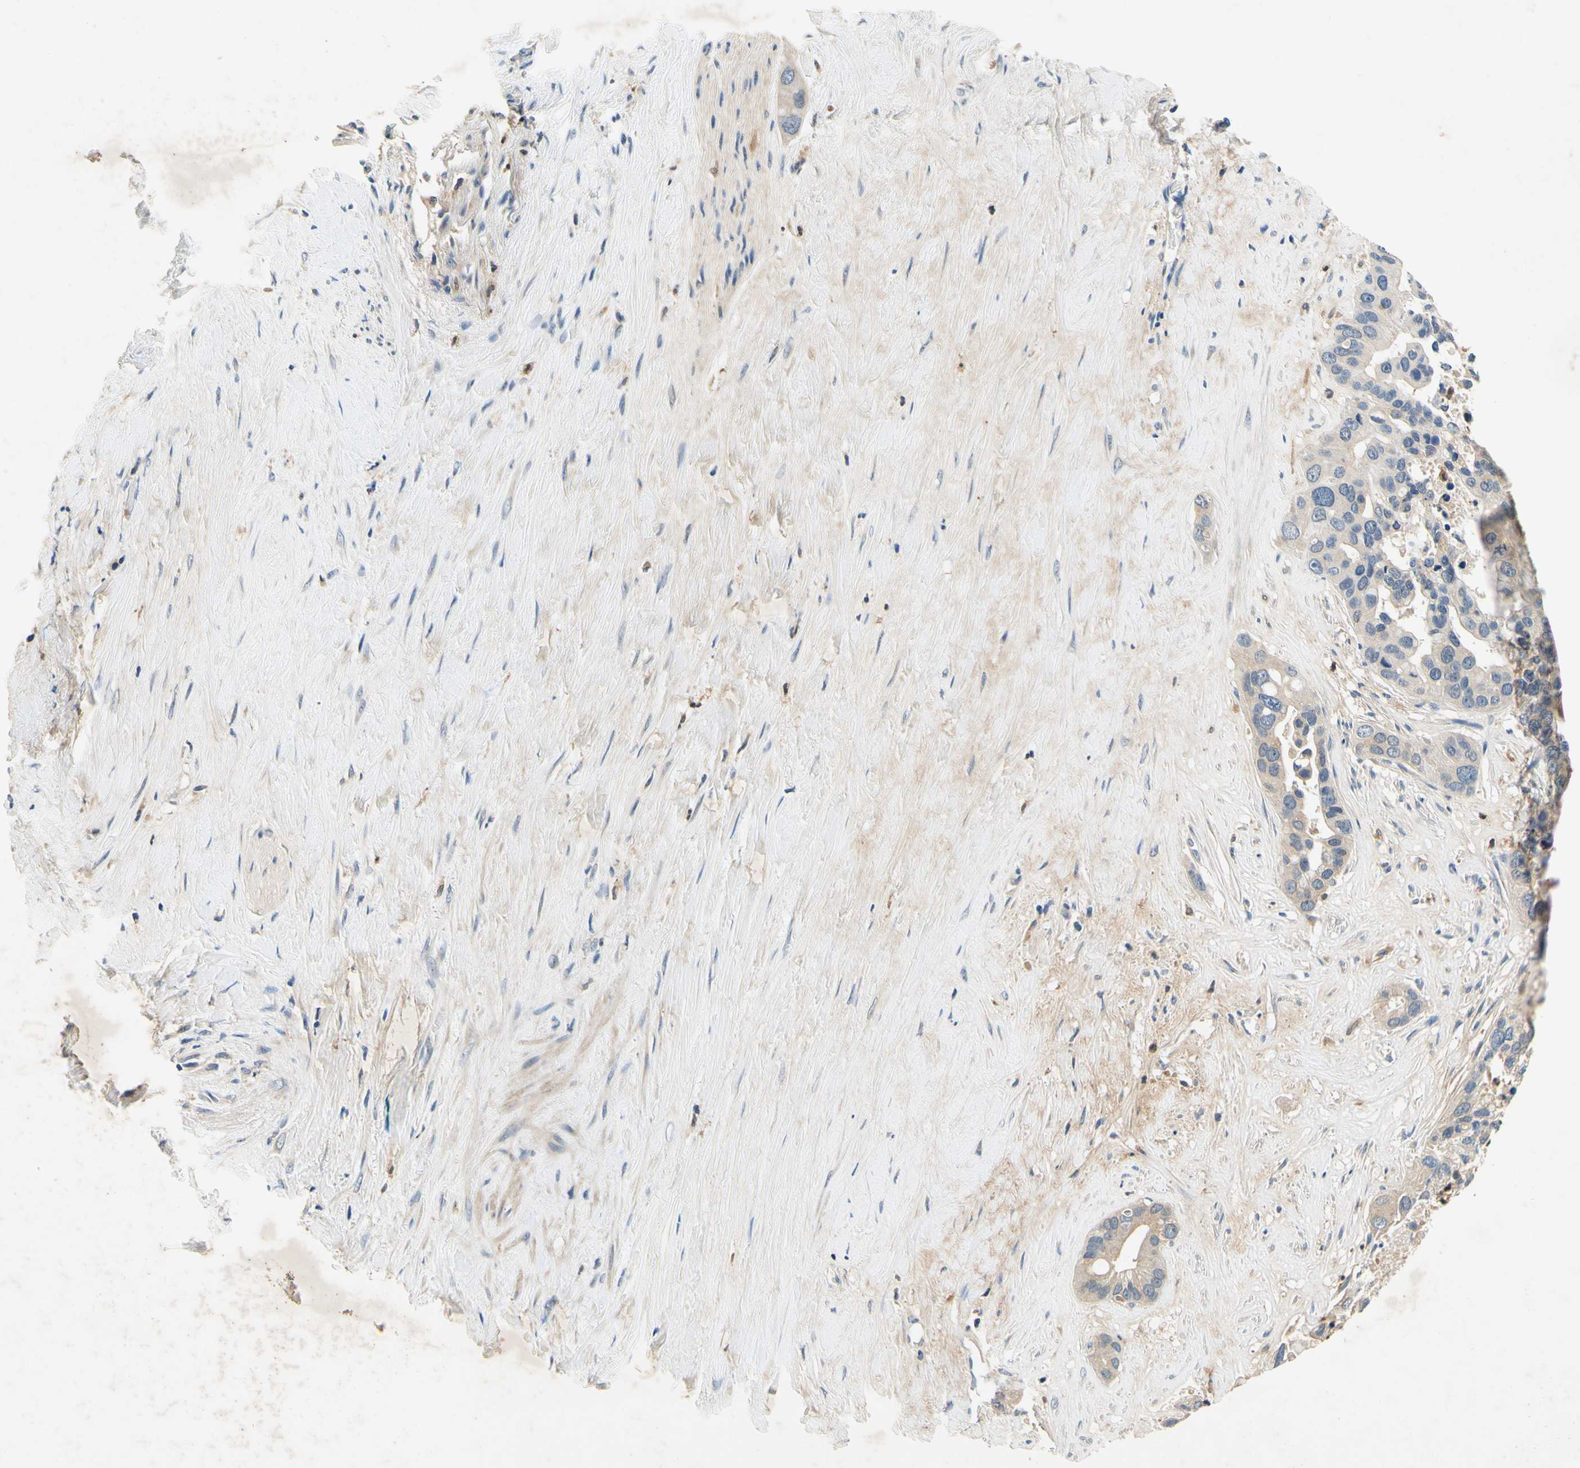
{"staining": {"intensity": "weak", "quantity": "<25%", "location": "cytoplasmic/membranous"}, "tissue": "liver cancer", "cell_type": "Tumor cells", "image_type": "cancer", "snomed": [{"axis": "morphology", "description": "Cholangiocarcinoma"}, {"axis": "topography", "description": "Liver"}], "caption": "This is a photomicrograph of immunohistochemistry (IHC) staining of liver cholangiocarcinoma, which shows no expression in tumor cells.", "gene": "PLA2G4A", "patient": {"sex": "female", "age": 65}}